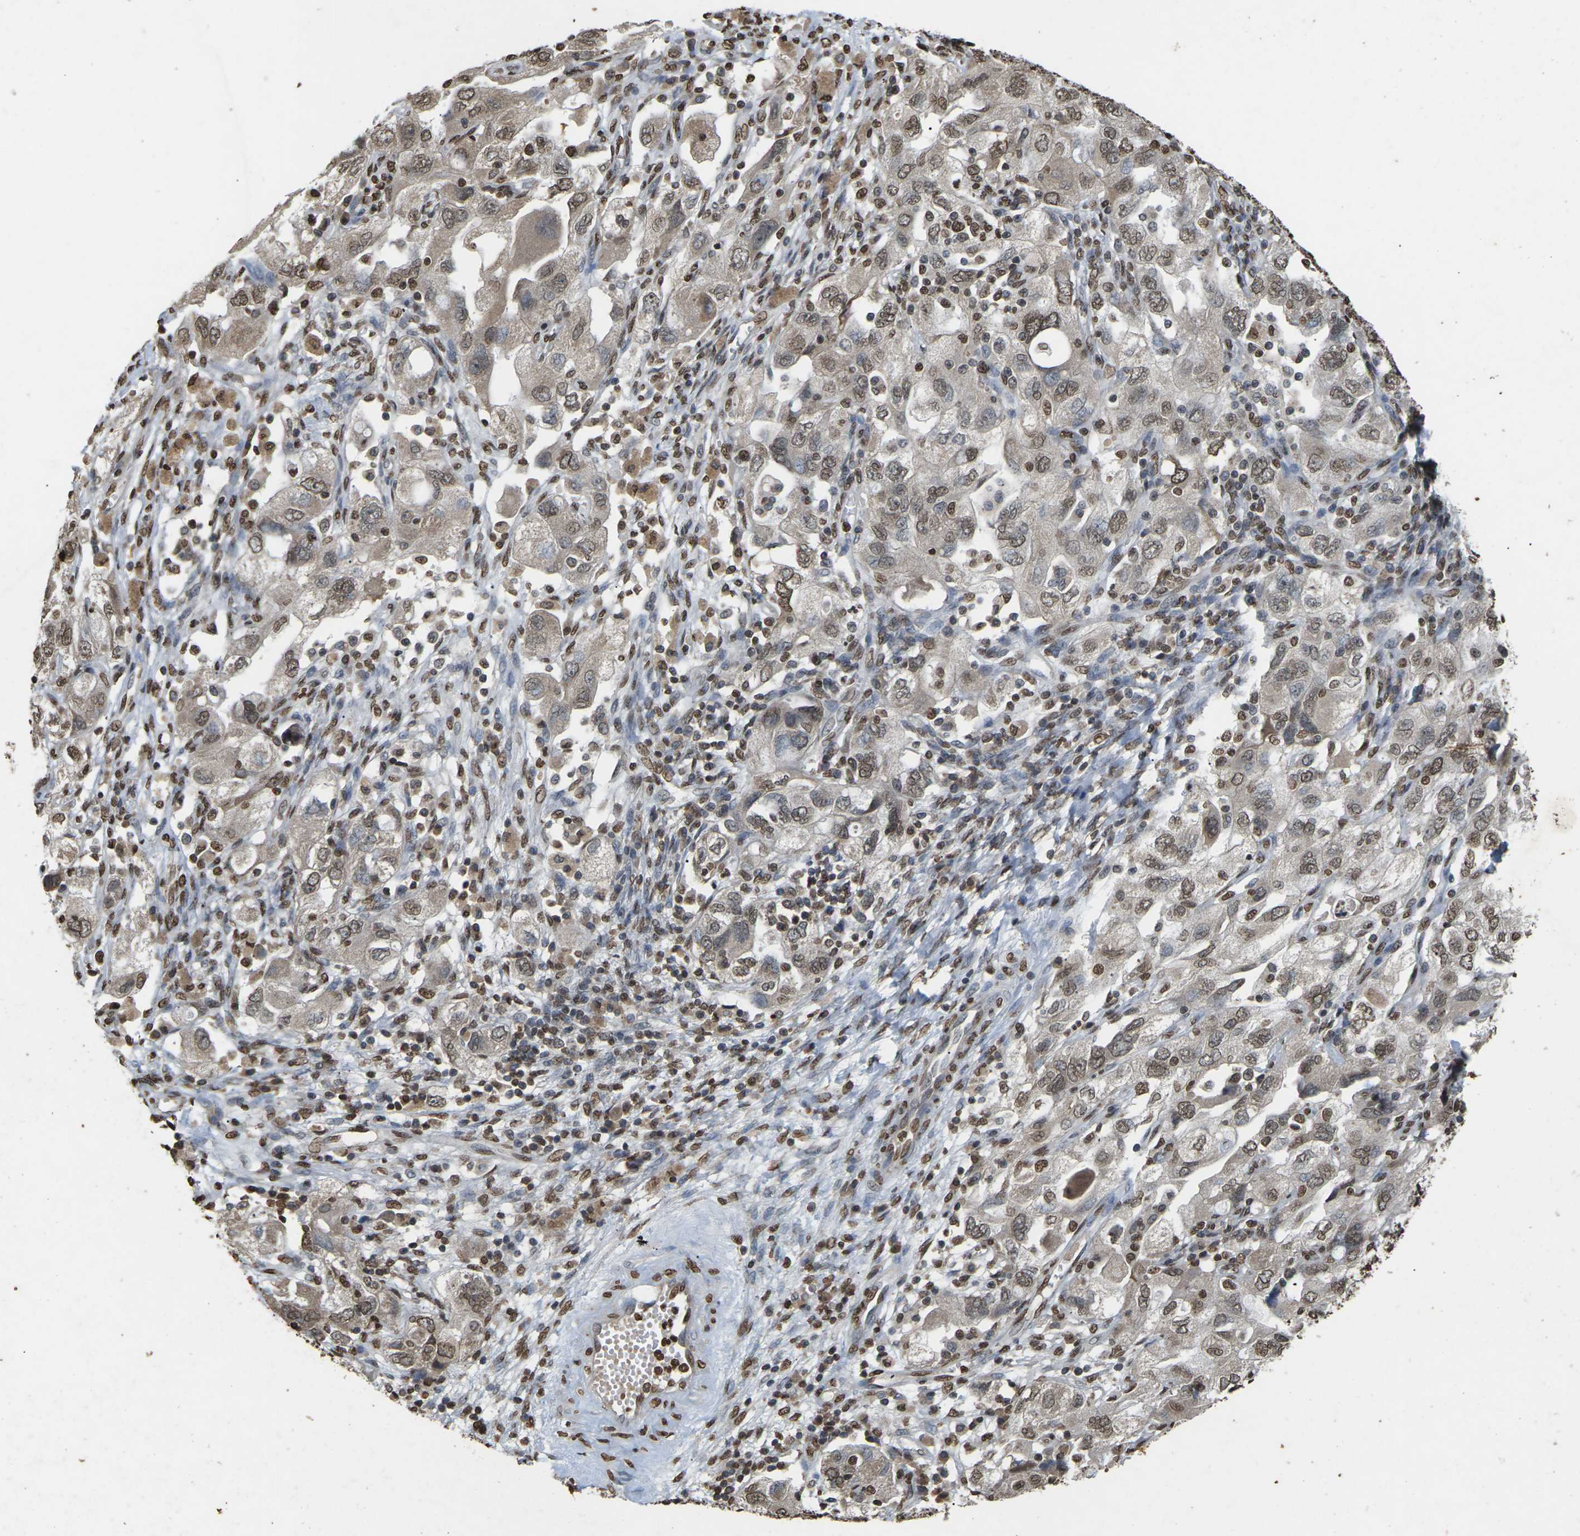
{"staining": {"intensity": "moderate", "quantity": ">75%", "location": "nuclear"}, "tissue": "ovarian cancer", "cell_type": "Tumor cells", "image_type": "cancer", "snomed": [{"axis": "morphology", "description": "Carcinoma, NOS"}, {"axis": "morphology", "description": "Cystadenocarcinoma, serous, NOS"}, {"axis": "topography", "description": "Ovary"}], "caption": "Protein positivity by IHC displays moderate nuclear positivity in about >75% of tumor cells in carcinoma (ovarian).", "gene": "EMSY", "patient": {"sex": "female", "age": 69}}